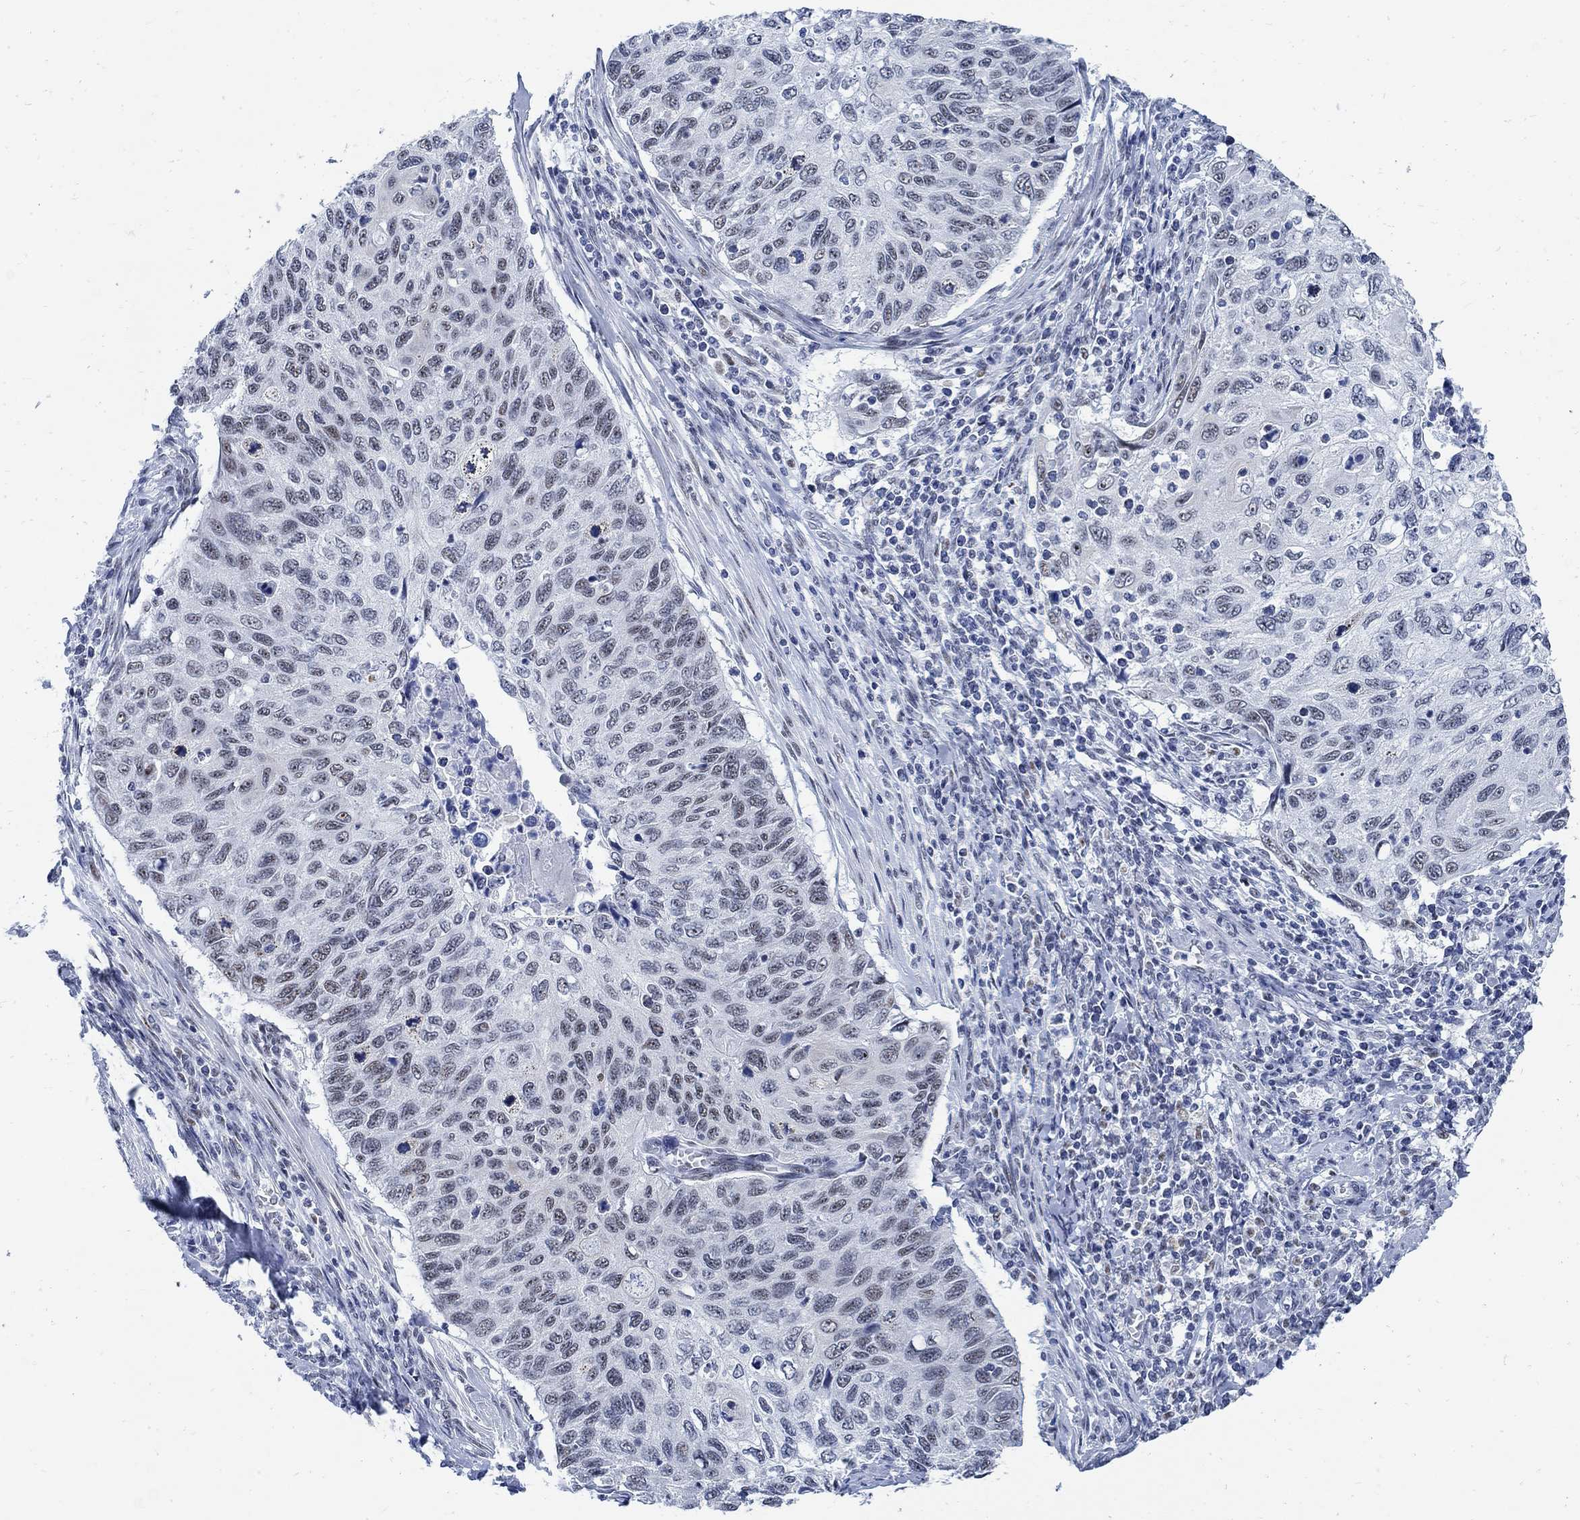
{"staining": {"intensity": "weak", "quantity": "<25%", "location": "nuclear"}, "tissue": "cervical cancer", "cell_type": "Tumor cells", "image_type": "cancer", "snomed": [{"axis": "morphology", "description": "Squamous cell carcinoma, NOS"}, {"axis": "topography", "description": "Cervix"}], "caption": "The micrograph displays no staining of tumor cells in cervical squamous cell carcinoma.", "gene": "DLK1", "patient": {"sex": "female", "age": 70}}